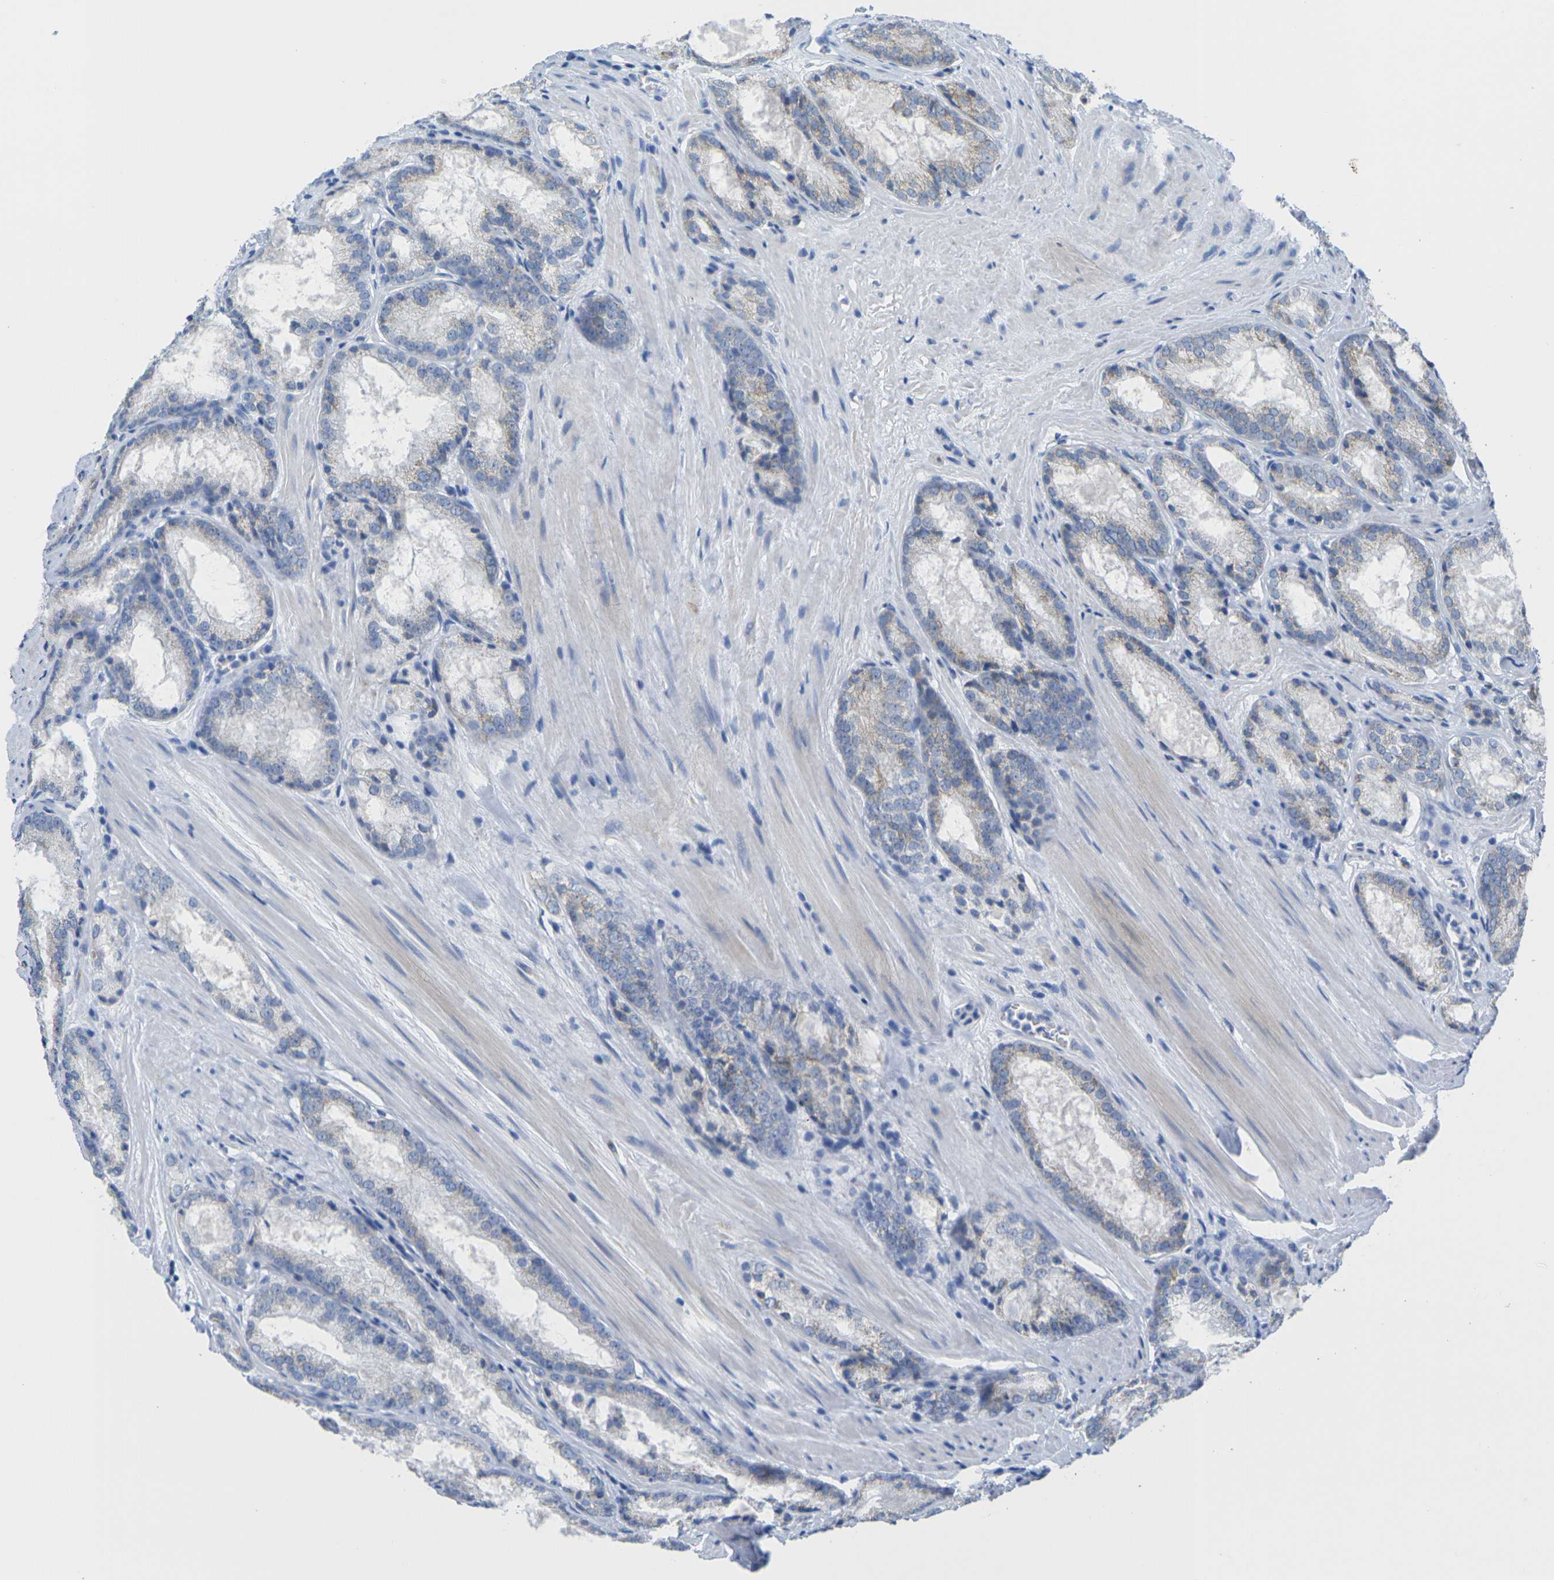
{"staining": {"intensity": "negative", "quantity": "none", "location": "none"}, "tissue": "prostate cancer", "cell_type": "Tumor cells", "image_type": "cancer", "snomed": [{"axis": "morphology", "description": "Adenocarcinoma, Low grade"}, {"axis": "topography", "description": "Prostate"}], "caption": "This image is of prostate cancer stained with immunohistochemistry (IHC) to label a protein in brown with the nuclei are counter-stained blue. There is no positivity in tumor cells.", "gene": "TMEM204", "patient": {"sex": "male", "age": 64}}